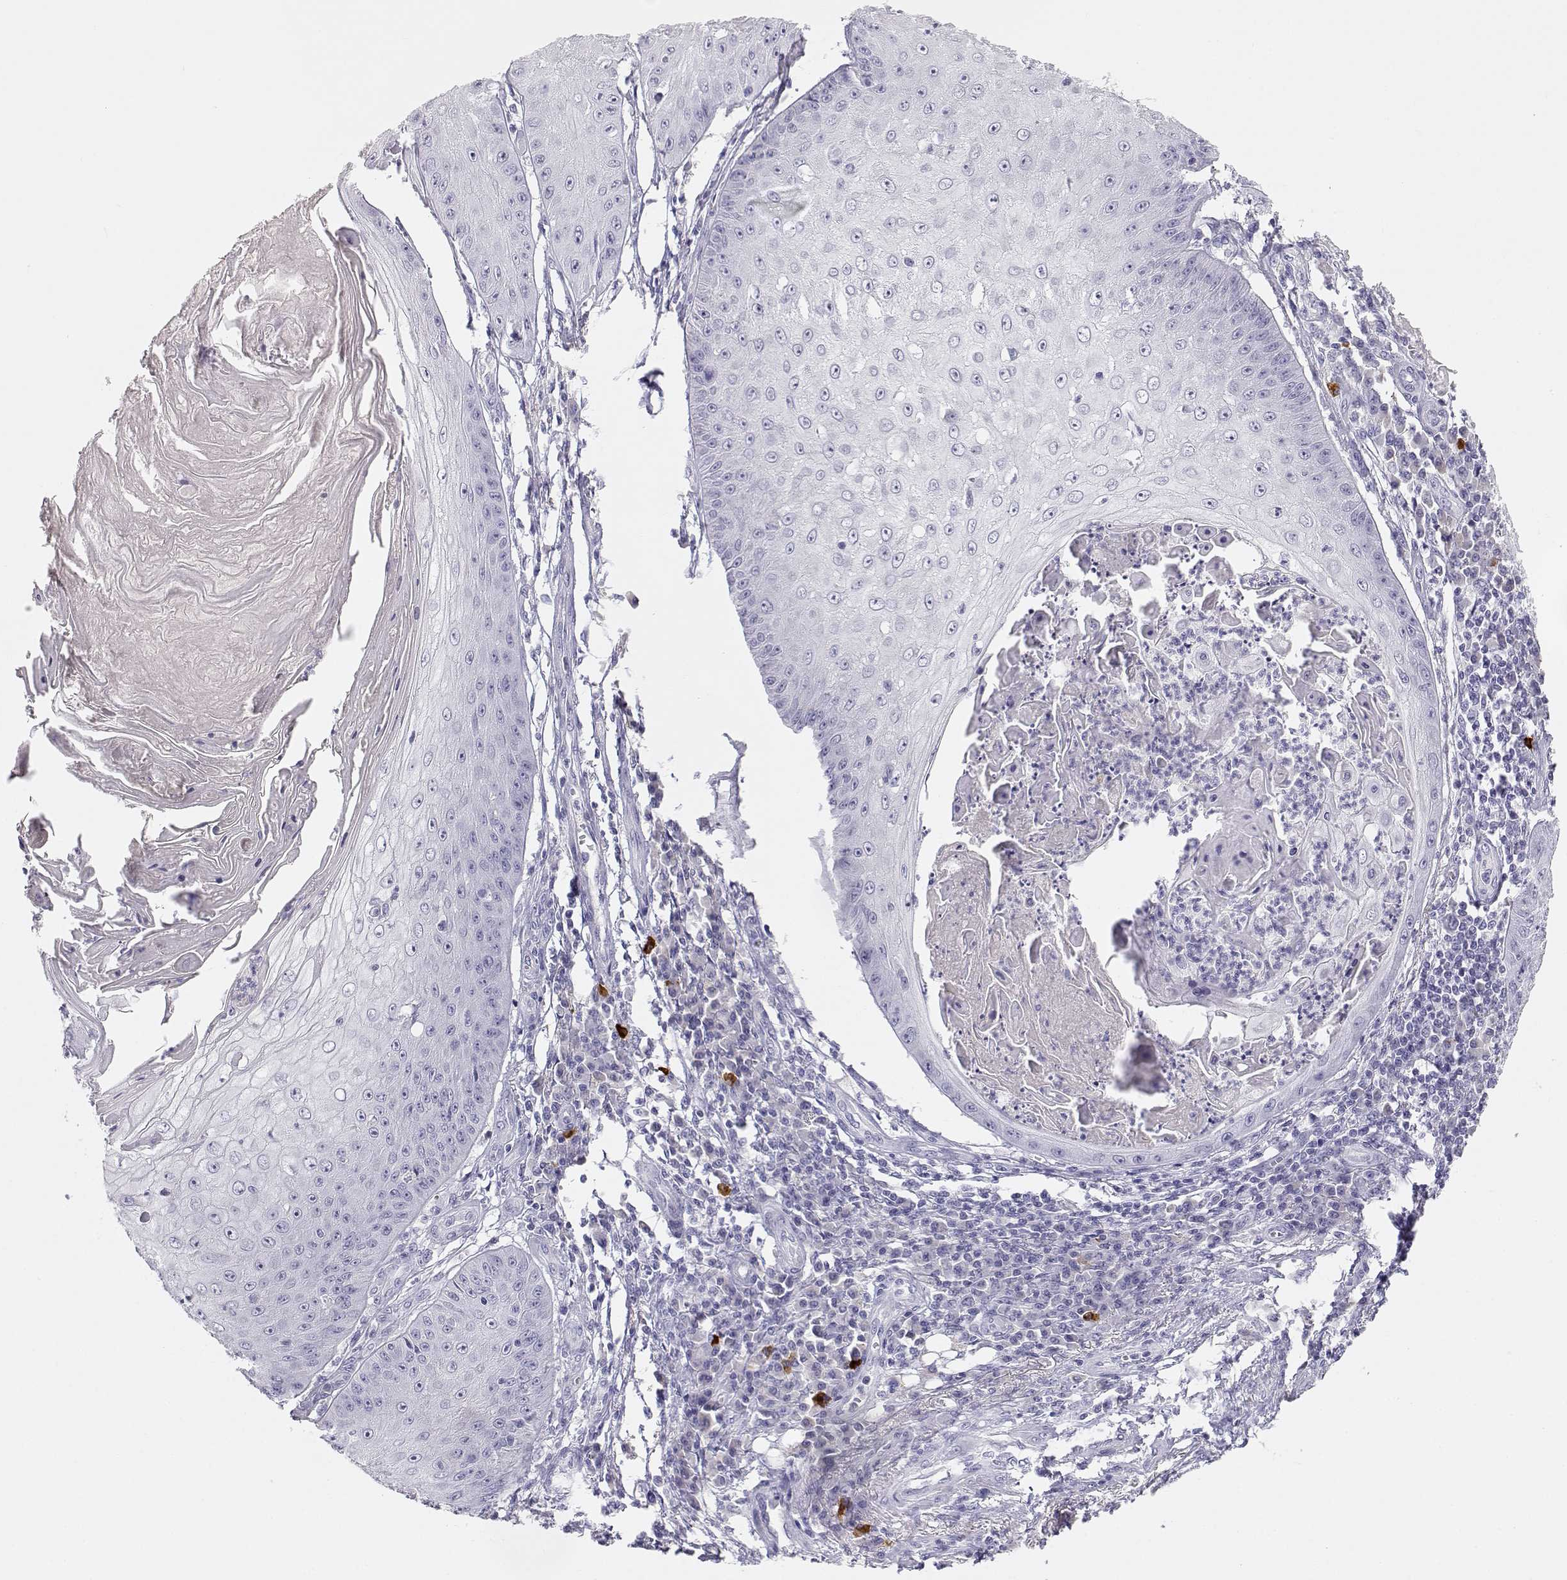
{"staining": {"intensity": "negative", "quantity": "none", "location": "none"}, "tissue": "skin cancer", "cell_type": "Tumor cells", "image_type": "cancer", "snomed": [{"axis": "morphology", "description": "Squamous cell carcinoma, NOS"}, {"axis": "topography", "description": "Skin"}], "caption": "IHC micrograph of squamous cell carcinoma (skin) stained for a protein (brown), which reveals no staining in tumor cells.", "gene": "GPR174", "patient": {"sex": "male", "age": 70}}